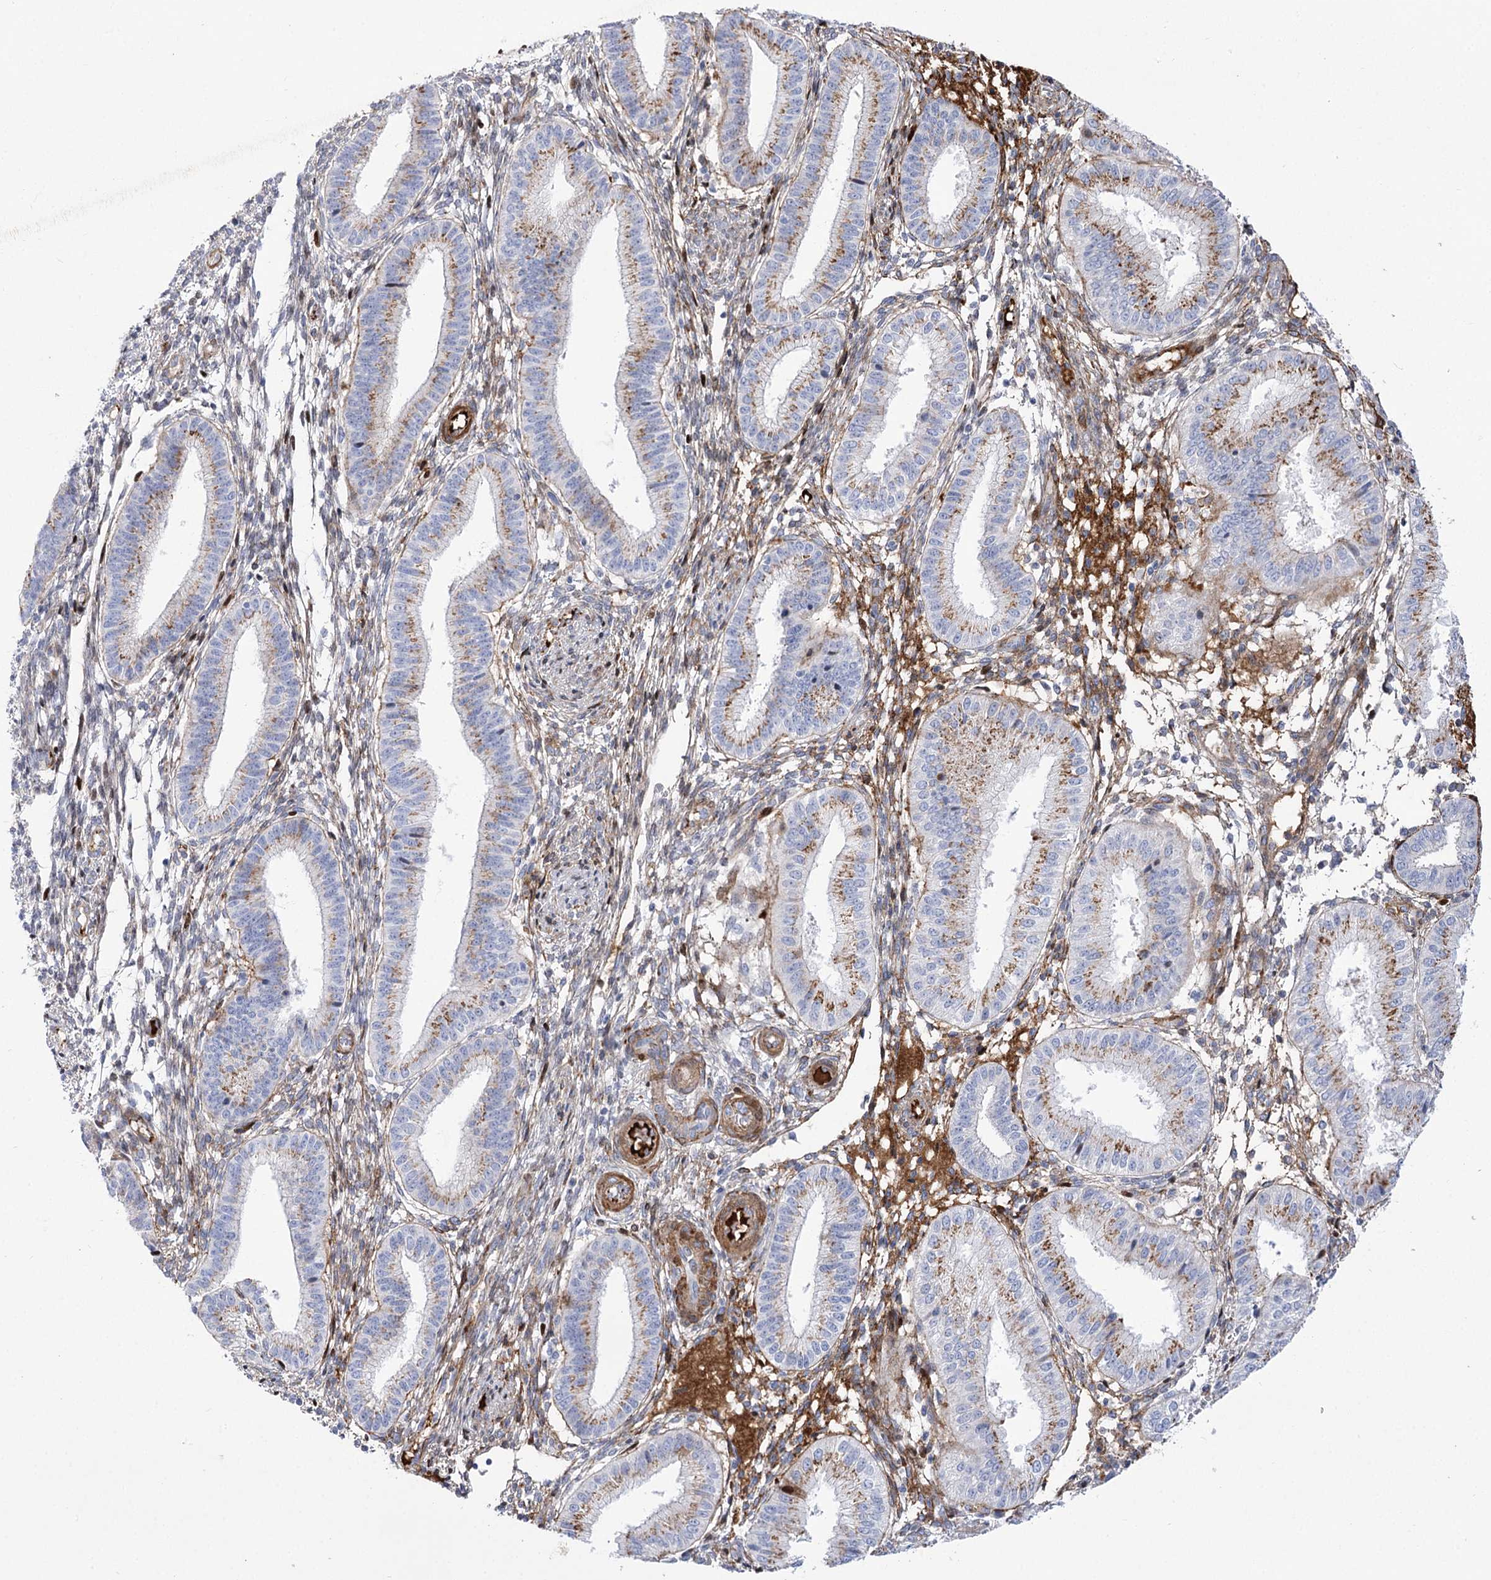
{"staining": {"intensity": "negative", "quantity": "none", "location": "none"}, "tissue": "endometrium", "cell_type": "Cells in endometrial stroma", "image_type": "normal", "snomed": [{"axis": "morphology", "description": "Normal tissue, NOS"}, {"axis": "topography", "description": "Endometrium"}], "caption": "This is an IHC micrograph of normal human endometrium. There is no staining in cells in endometrial stroma.", "gene": "ANKRD23", "patient": {"sex": "female", "age": 39}}